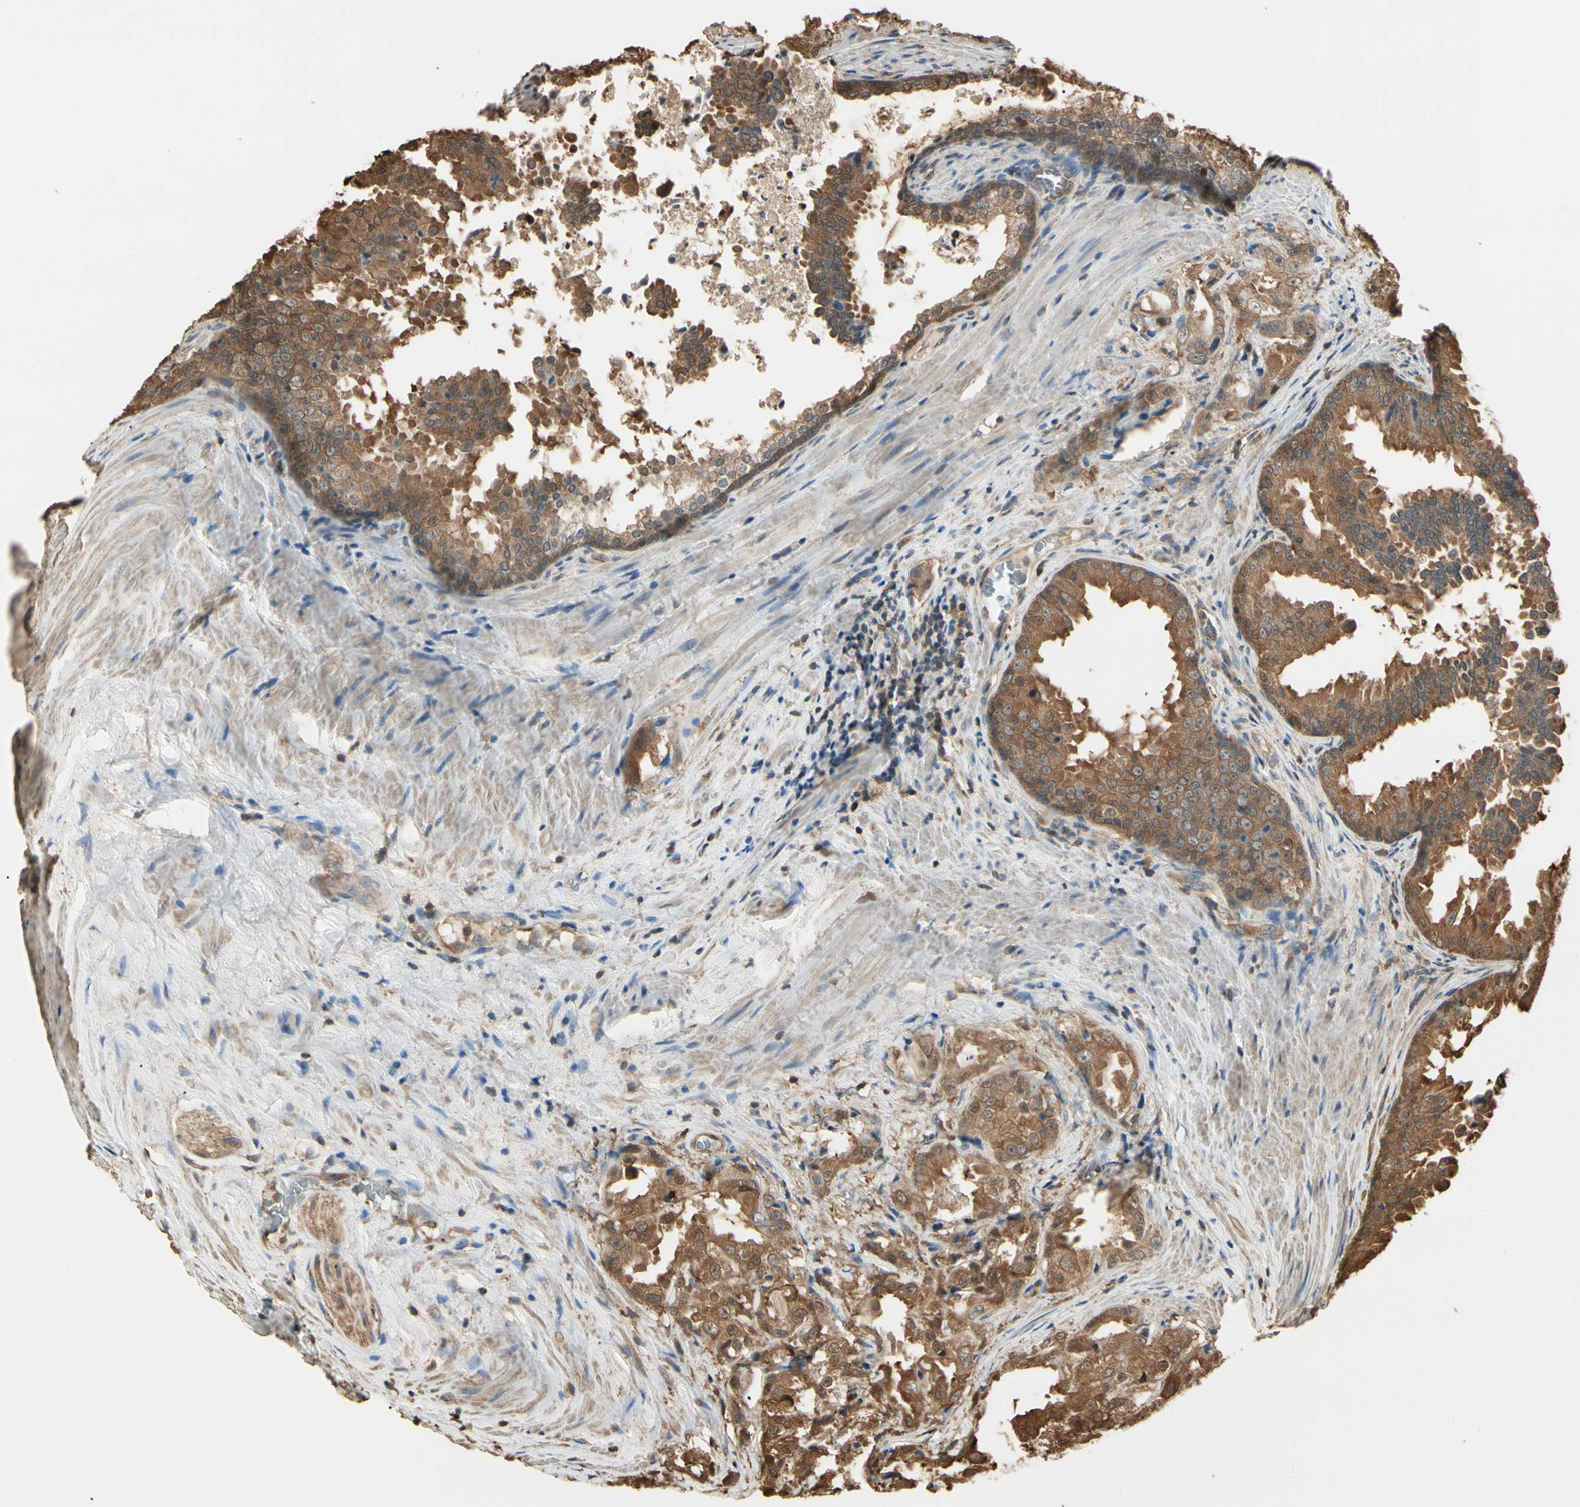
{"staining": {"intensity": "moderate", "quantity": ">75%", "location": "cytoplasmic/membranous"}, "tissue": "prostate cancer", "cell_type": "Tumor cells", "image_type": "cancer", "snomed": [{"axis": "morphology", "description": "Adenocarcinoma, High grade"}, {"axis": "topography", "description": "Prostate"}], "caption": "Immunohistochemistry (IHC) staining of high-grade adenocarcinoma (prostate), which exhibits medium levels of moderate cytoplasmic/membranous expression in about >75% of tumor cells indicating moderate cytoplasmic/membranous protein positivity. The staining was performed using DAB (3,3'-diaminobenzidine) (brown) for protein detection and nuclei were counterstained in hematoxylin (blue).", "gene": "YWHAE", "patient": {"sex": "male", "age": 73}}